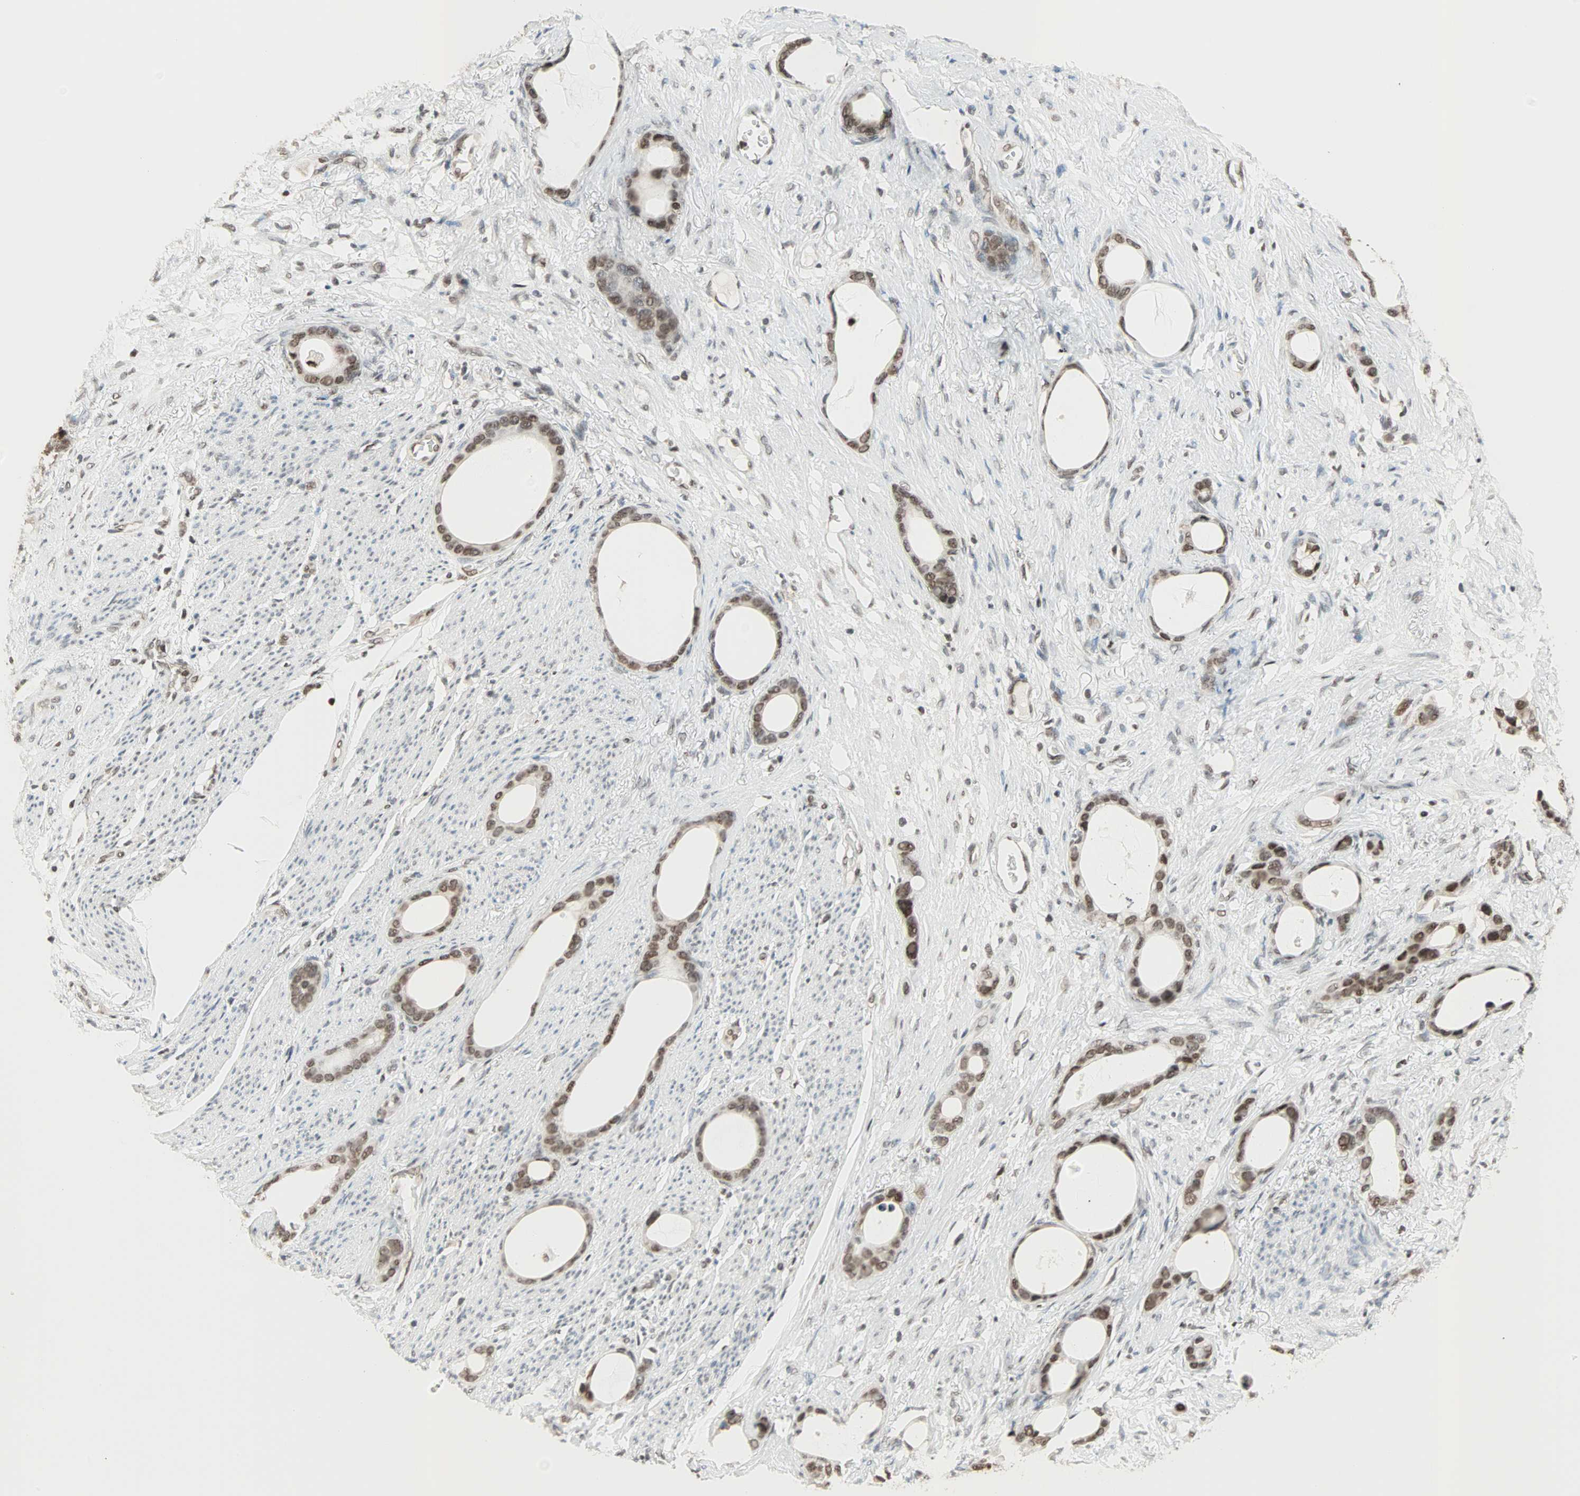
{"staining": {"intensity": "strong", "quantity": ">75%", "location": "nuclear"}, "tissue": "stomach cancer", "cell_type": "Tumor cells", "image_type": "cancer", "snomed": [{"axis": "morphology", "description": "Adenocarcinoma, NOS"}, {"axis": "topography", "description": "Stomach"}], "caption": "Human stomach cancer (adenocarcinoma) stained with a brown dye demonstrates strong nuclear positive staining in about >75% of tumor cells.", "gene": "DAZAP1", "patient": {"sex": "female", "age": 75}}